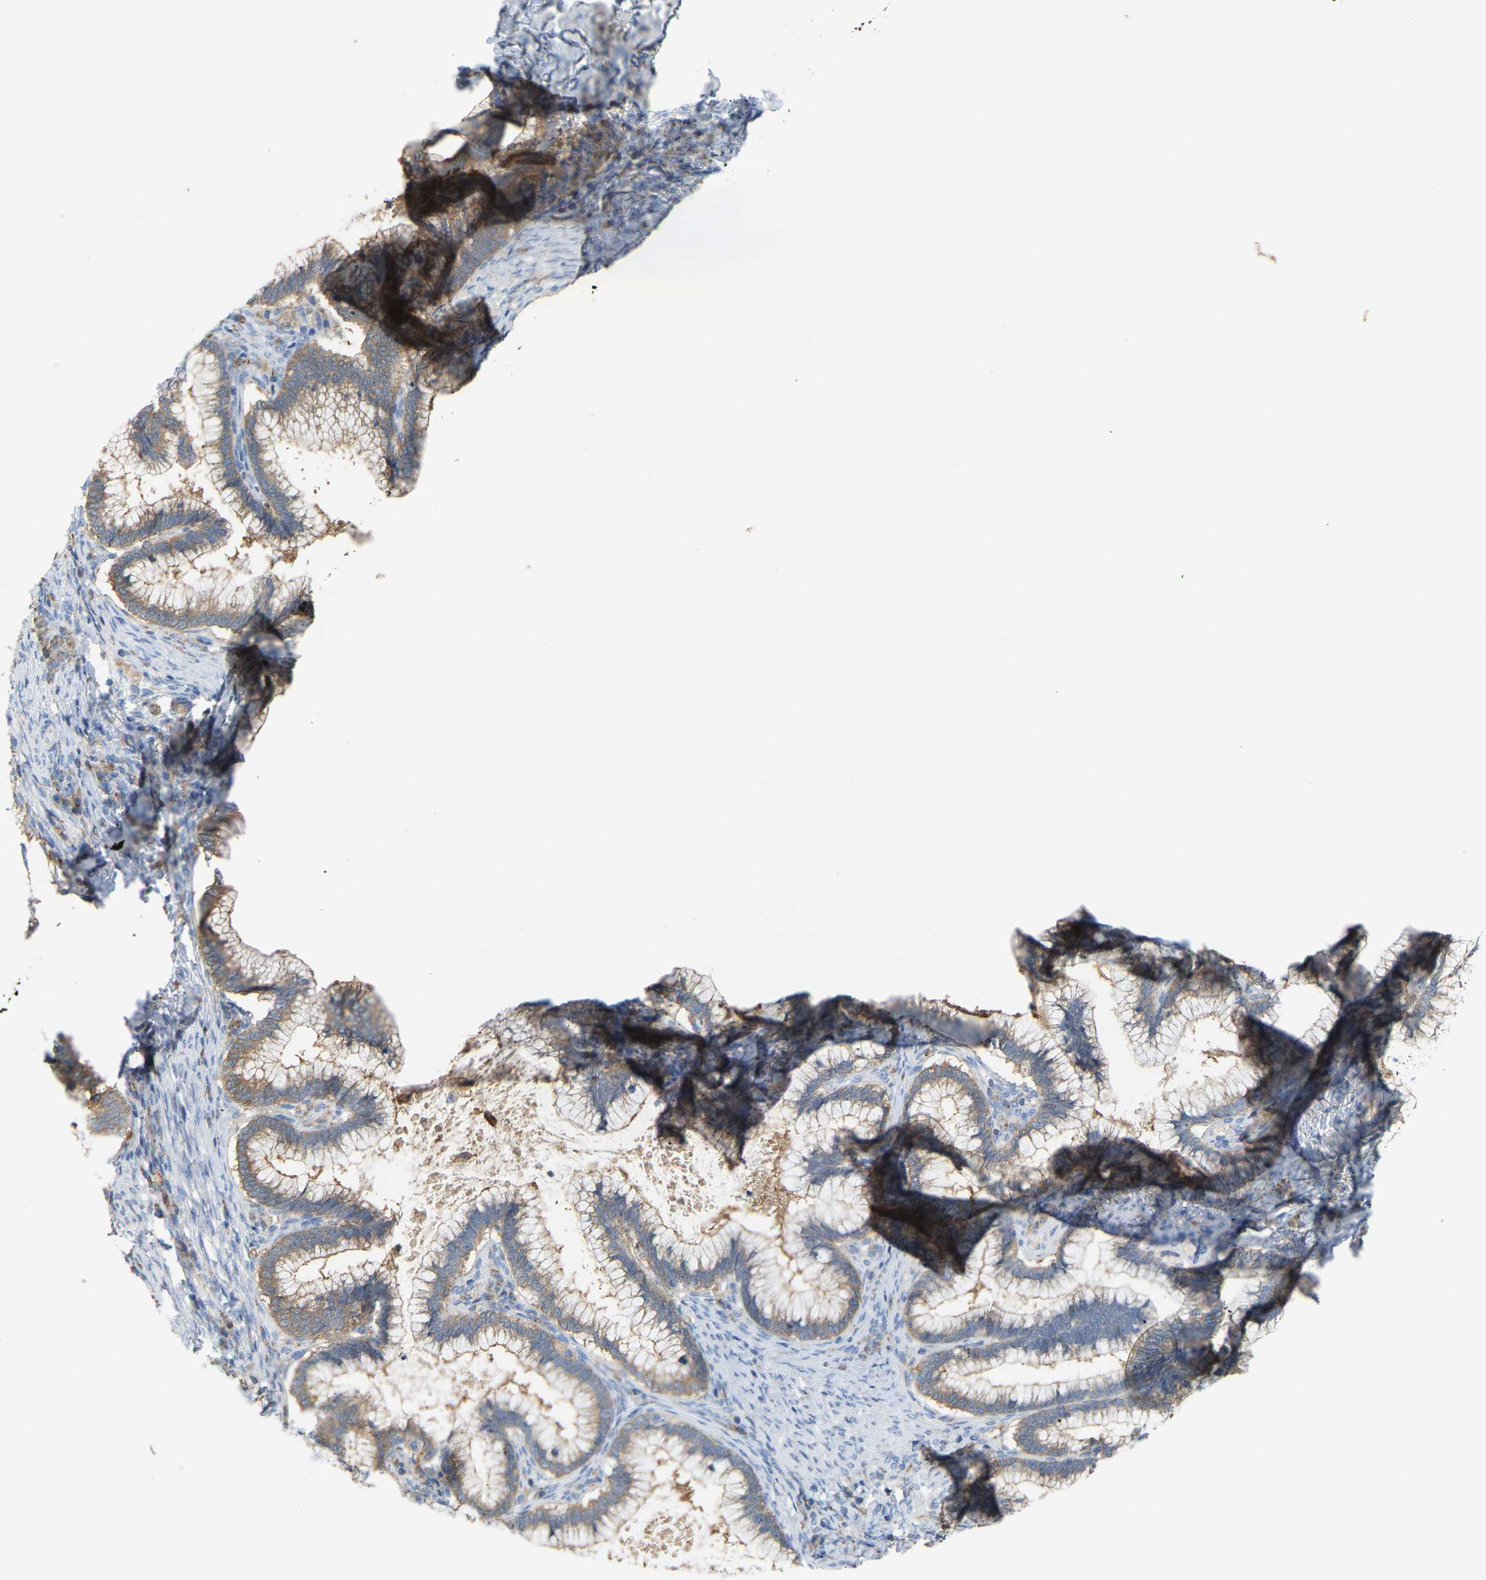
{"staining": {"intensity": "moderate", "quantity": ">75%", "location": "cytoplasmic/membranous"}, "tissue": "cervical cancer", "cell_type": "Tumor cells", "image_type": "cancer", "snomed": [{"axis": "morphology", "description": "Adenocarcinoma, NOS"}, {"axis": "topography", "description": "Cervix"}], "caption": "Cervical cancer (adenocarcinoma) stained with a brown dye demonstrates moderate cytoplasmic/membranous positive expression in about >75% of tumor cells.", "gene": "CROT", "patient": {"sex": "female", "age": 36}}